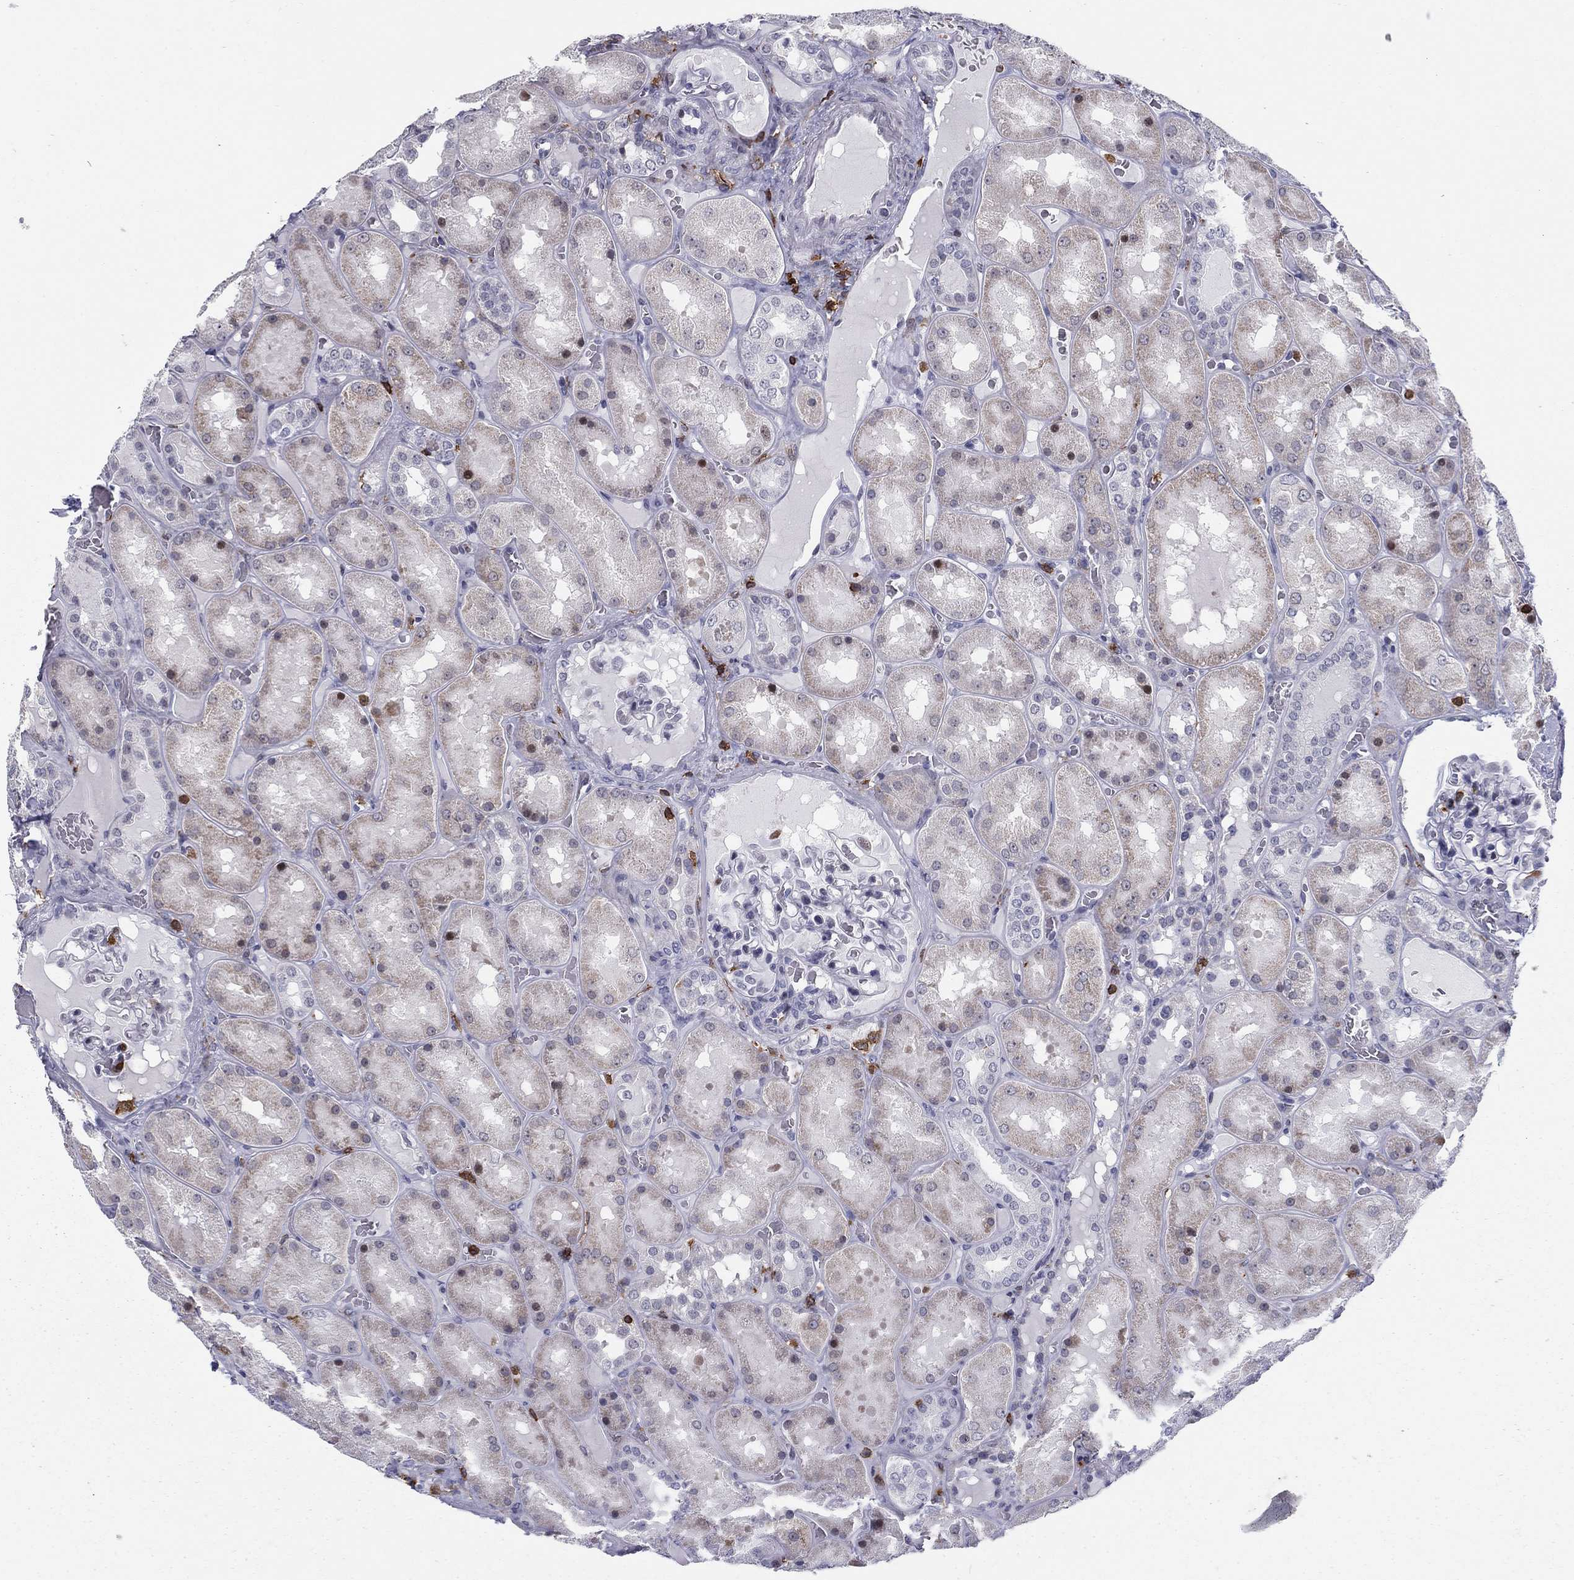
{"staining": {"intensity": "negative", "quantity": "none", "location": "none"}, "tissue": "kidney", "cell_type": "Cells in glomeruli", "image_type": "normal", "snomed": [{"axis": "morphology", "description": "Normal tissue, NOS"}, {"axis": "topography", "description": "Kidney"}], "caption": "A high-resolution image shows IHC staining of benign kidney, which displays no significant expression in cells in glomeruli.", "gene": "ARHGAP27", "patient": {"sex": "male", "age": 73}}